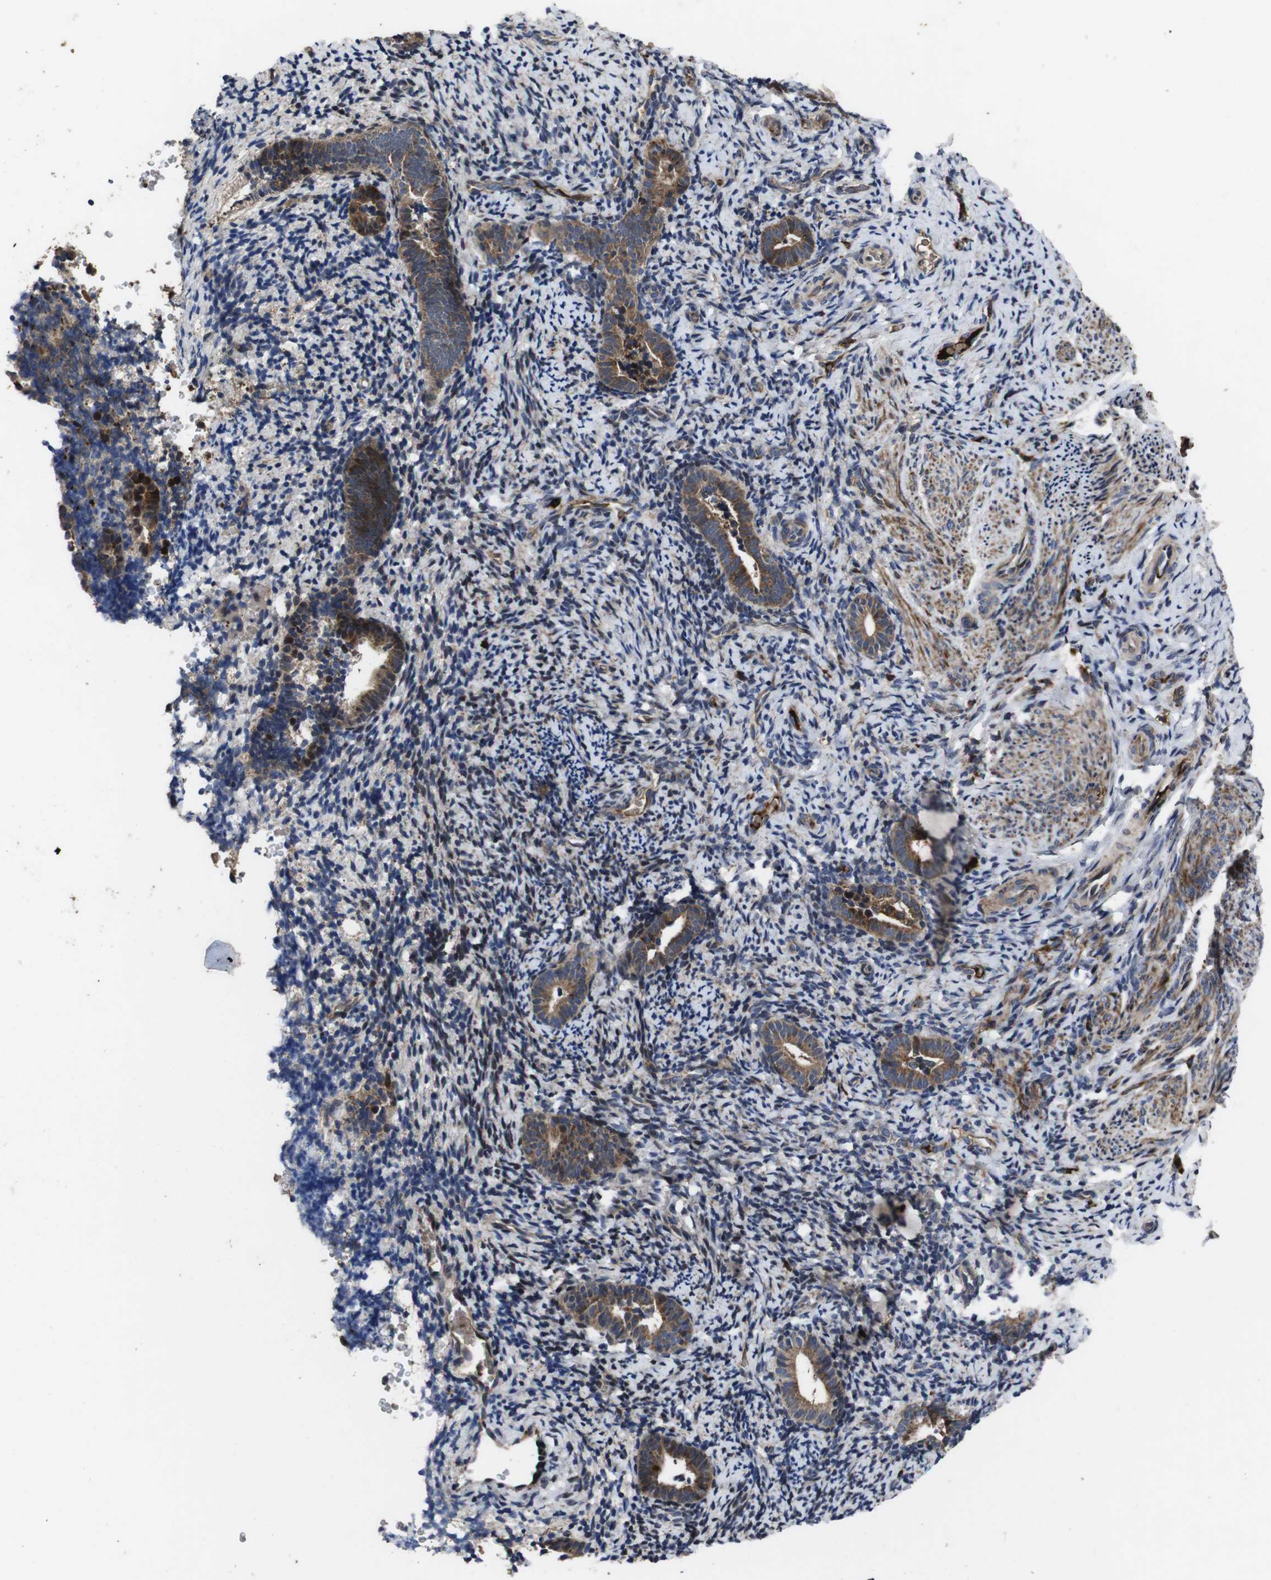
{"staining": {"intensity": "moderate", "quantity": "25%-75%", "location": "cytoplasmic/membranous"}, "tissue": "endometrium", "cell_type": "Cells in endometrial stroma", "image_type": "normal", "snomed": [{"axis": "morphology", "description": "Normal tissue, NOS"}, {"axis": "topography", "description": "Endometrium"}], "caption": "A brown stain shows moderate cytoplasmic/membranous positivity of a protein in cells in endometrial stroma of benign human endometrium.", "gene": "SMYD3", "patient": {"sex": "female", "age": 51}}